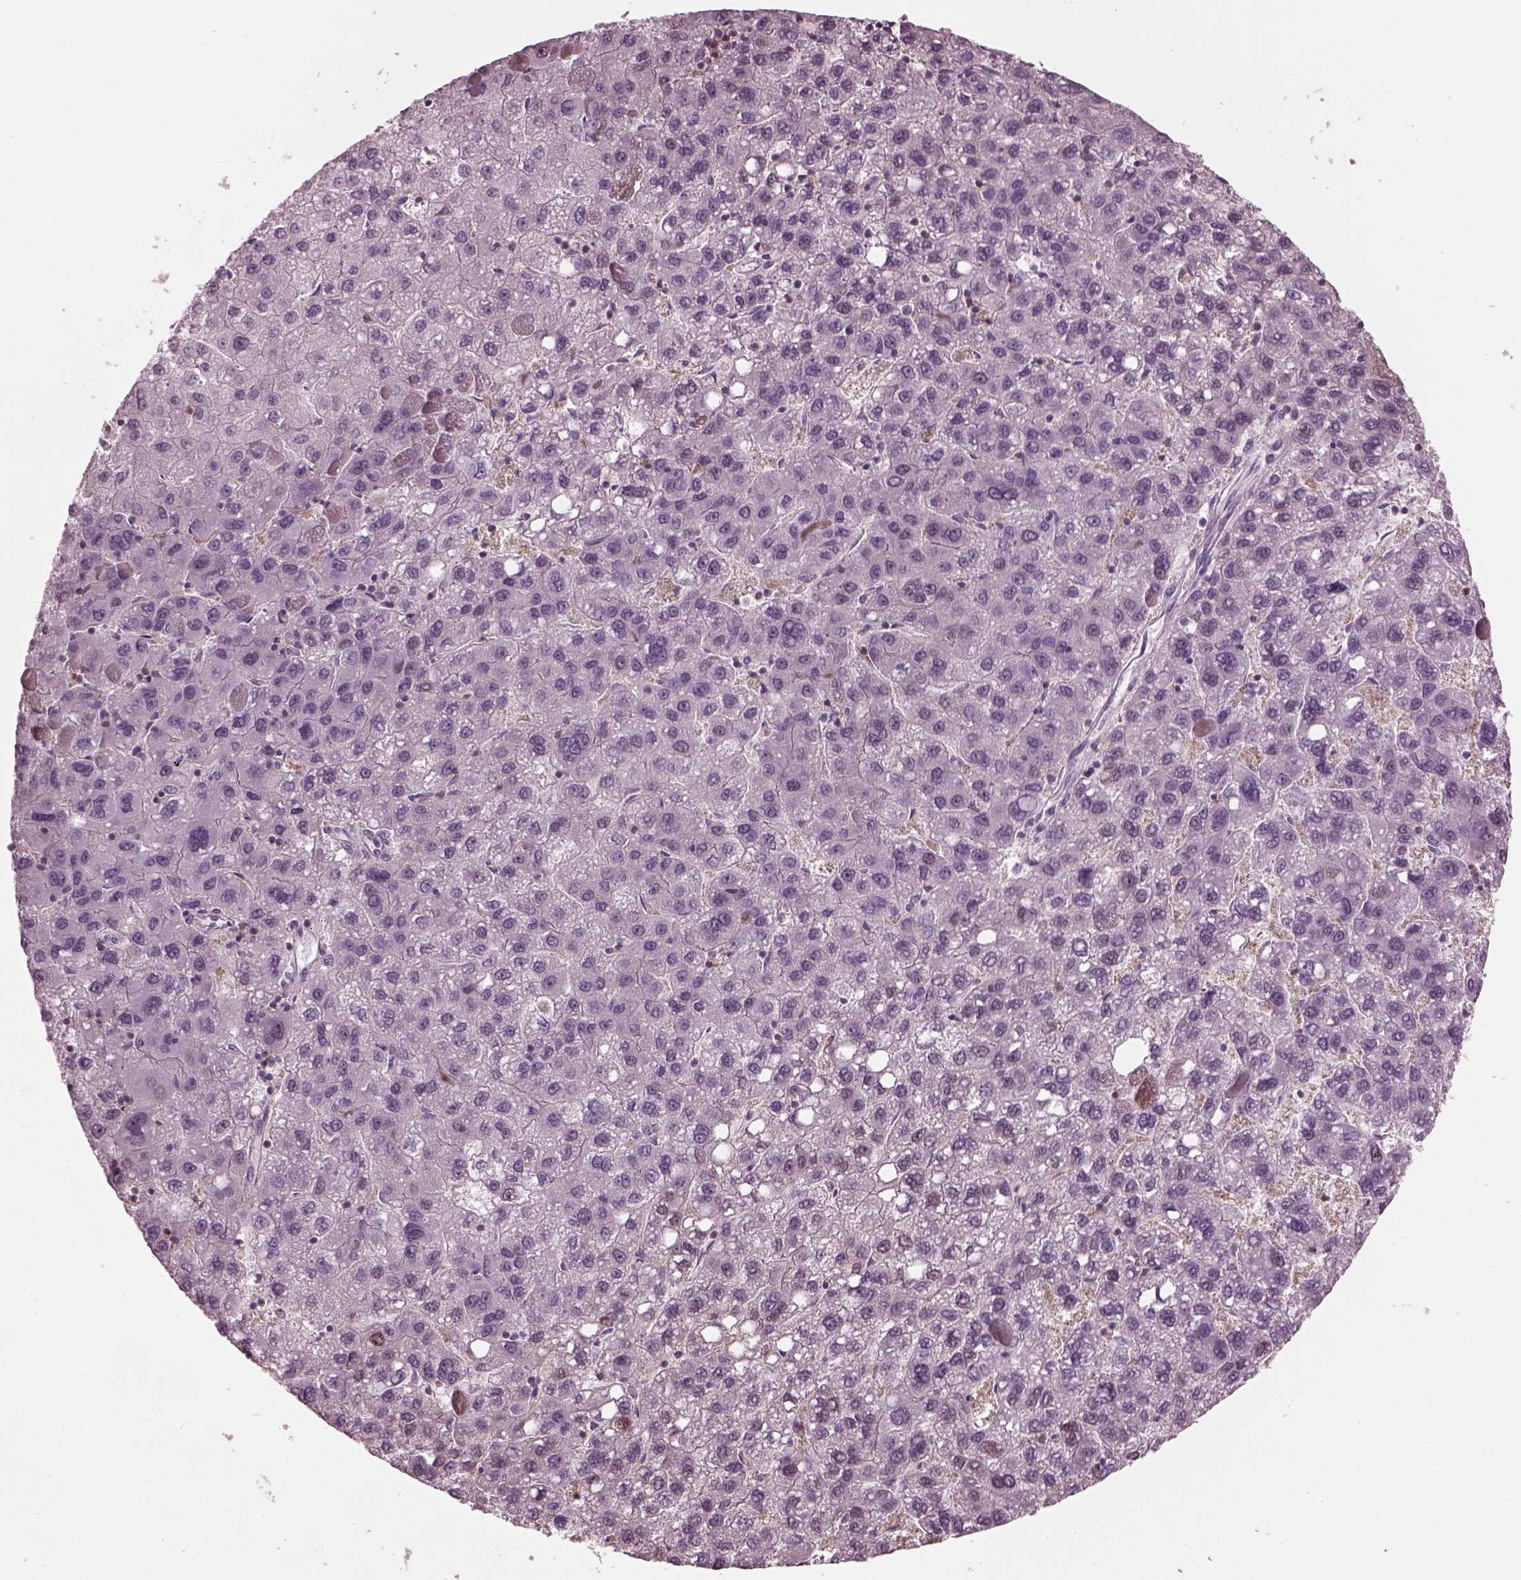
{"staining": {"intensity": "negative", "quantity": "none", "location": "none"}, "tissue": "liver cancer", "cell_type": "Tumor cells", "image_type": "cancer", "snomed": [{"axis": "morphology", "description": "Carcinoma, Hepatocellular, NOS"}, {"axis": "topography", "description": "Liver"}], "caption": "Immunohistochemical staining of liver cancer (hepatocellular carcinoma) exhibits no significant expression in tumor cells.", "gene": "BFSP1", "patient": {"sex": "female", "age": 82}}